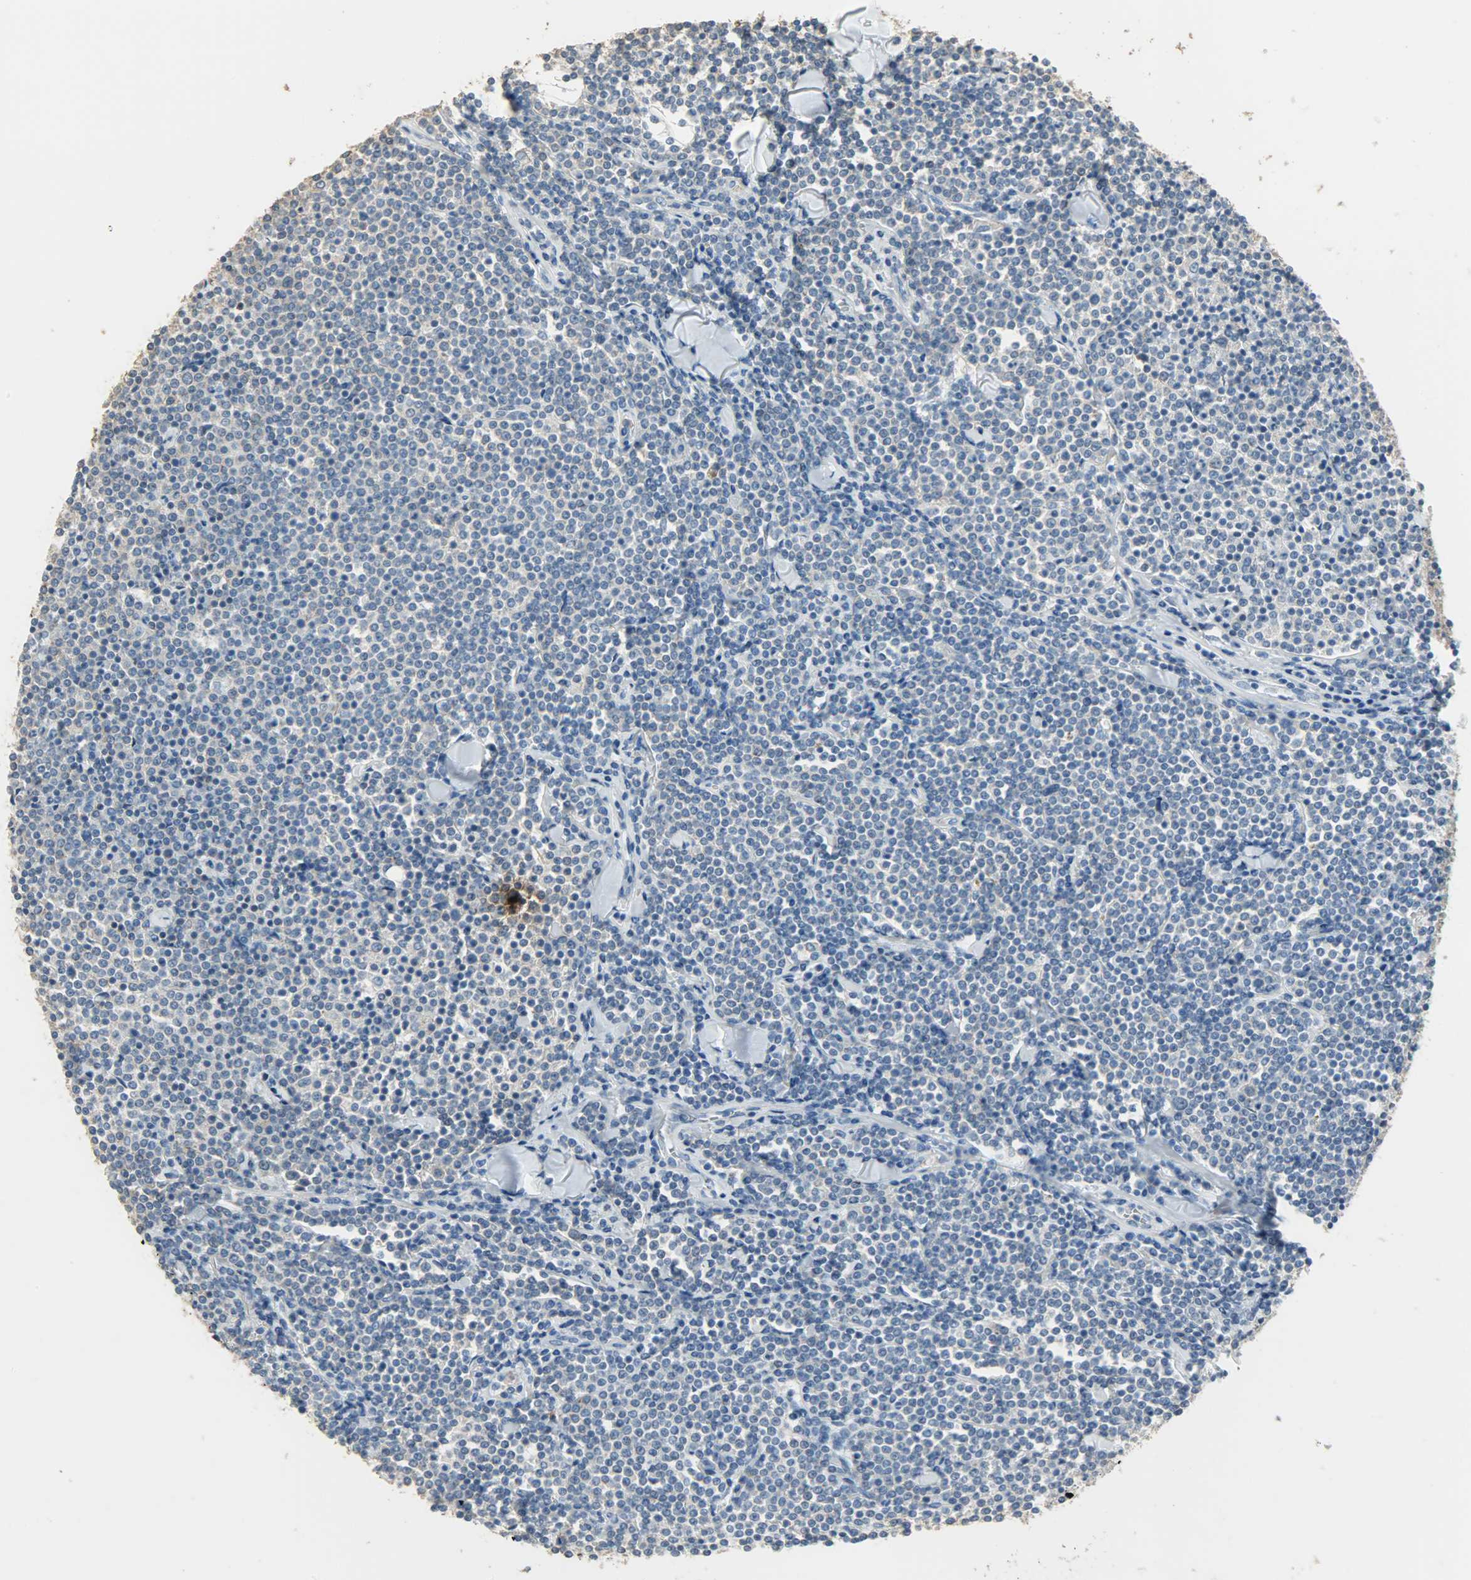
{"staining": {"intensity": "weak", "quantity": ">75%", "location": "cytoplasmic/membranous"}, "tissue": "lymphoma", "cell_type": "Tumor cells", "image_type": "cancer", "snomed": [{"axis": "morphology", "description": "Malignant lymphoma, non-Hodgkin's type, Low grade"}, {"axis": "topography", "description": "Soft tissue"}], "caption": "A photomicrograph showing weak cytoplasmic/membranous staining in approximately >75% of tumor cells in malignant lymphoma, non-Hodgkin's type (low-grade), as visualized by brown immunohistochemical staining.", "gene": "DNAJA4", "patient": {"sex": "male", "age": 92}}